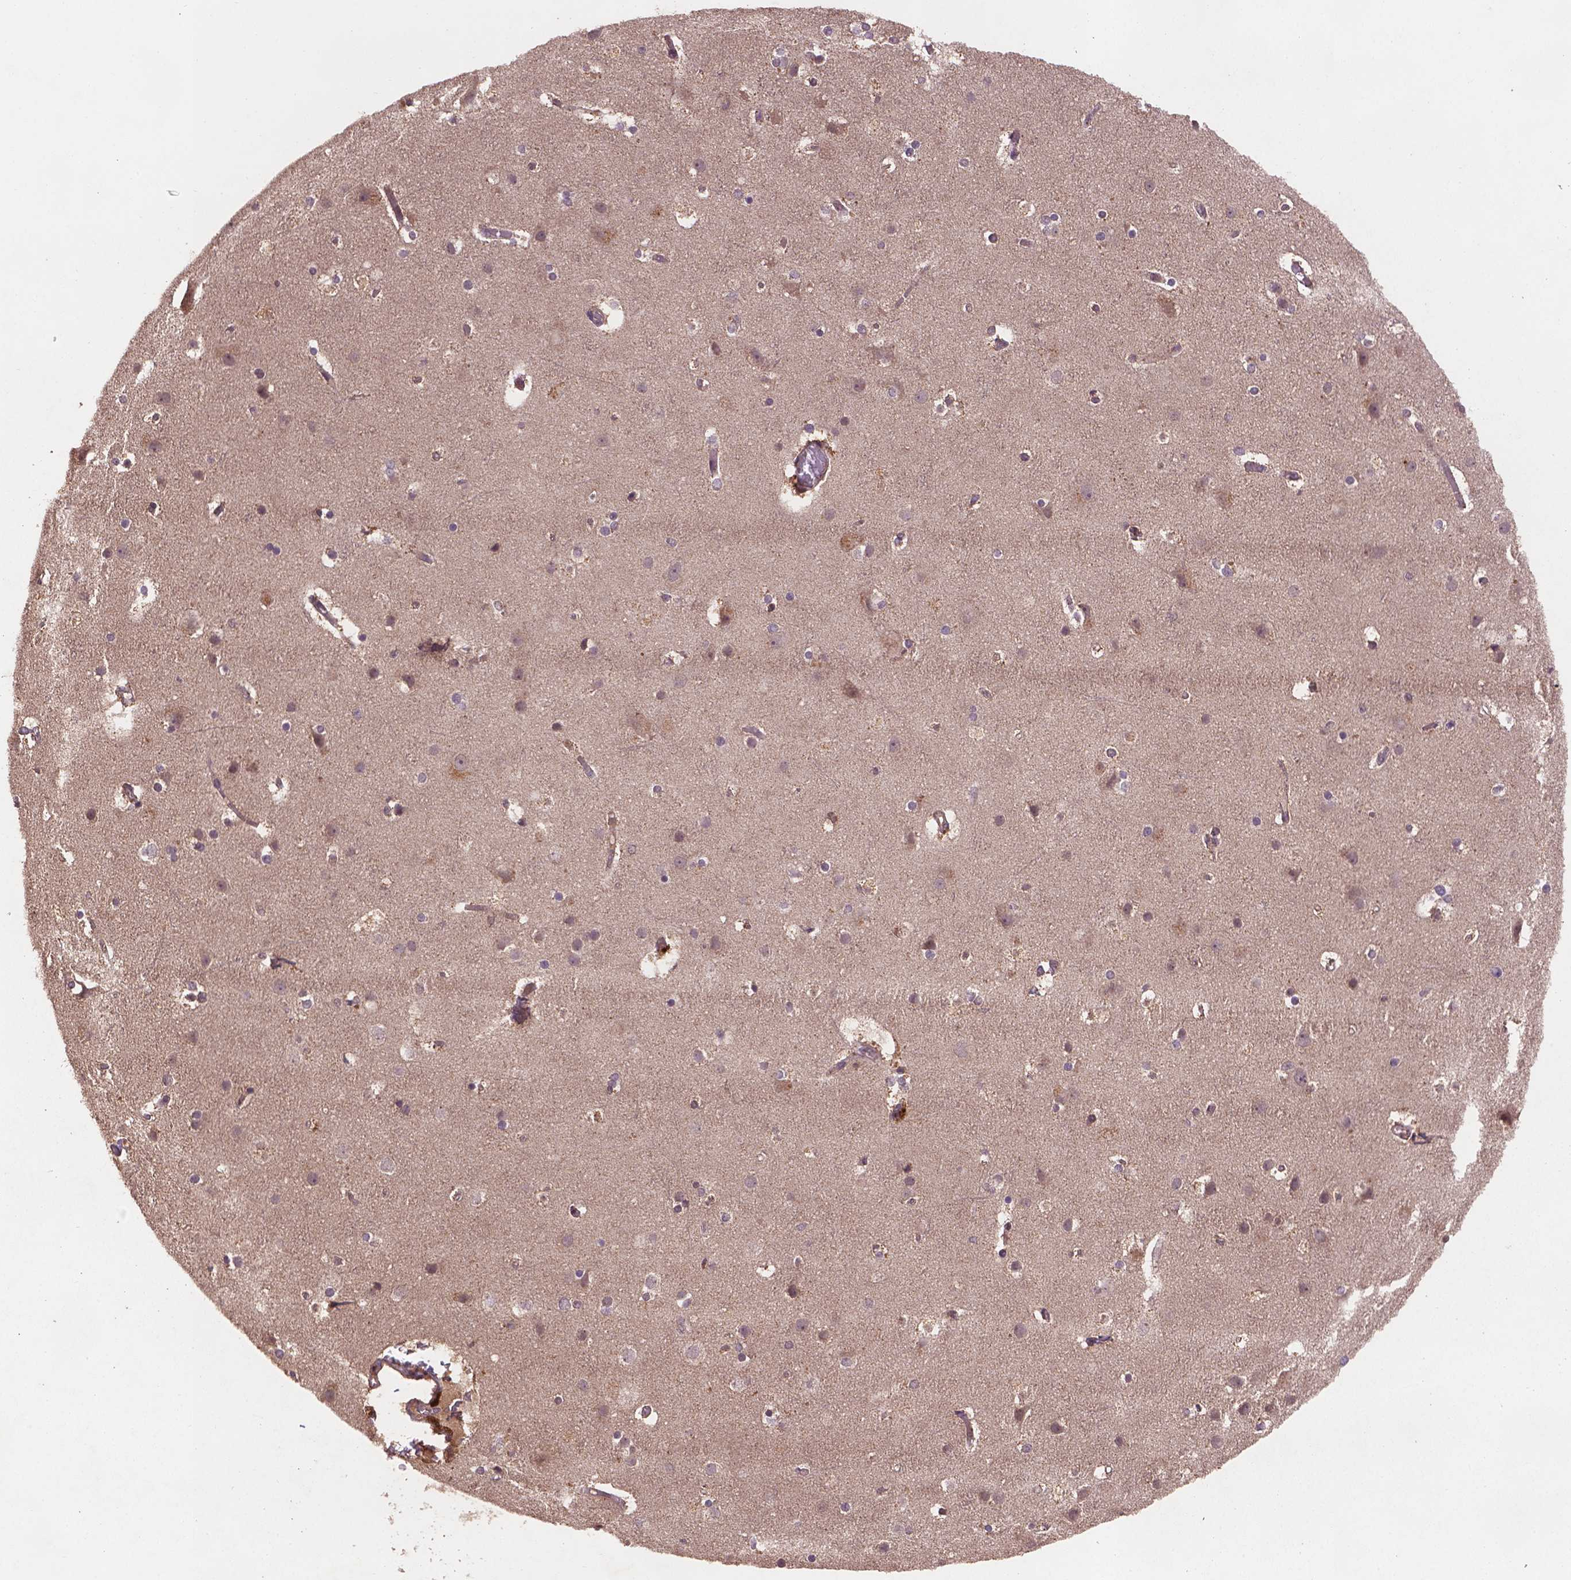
{"staining": {"intensity": "weak", "quantity": "25%-75%", "location": "cytoplasmic/membranous"}, "tissue": "cerebral cortex", "cell_type": "Endothelial cells", "image_type": "normal", "snomed": [{"axis": "morphology", "description": "Normal tissue, NOS"}, {"axis": "topography", "description": "Cerebral cortex"}], "caption": "Cerebral cortex was stained to show a protein in brown. There is low levels of weak cytoplasmic/membranous staining in about 25%-75% of endothelial cells. (DAB IHC, brown staining for protein, blue staining for nuclei).", "gene": "NIPAL2", "patient": {"sex": "female", "age": 52}}